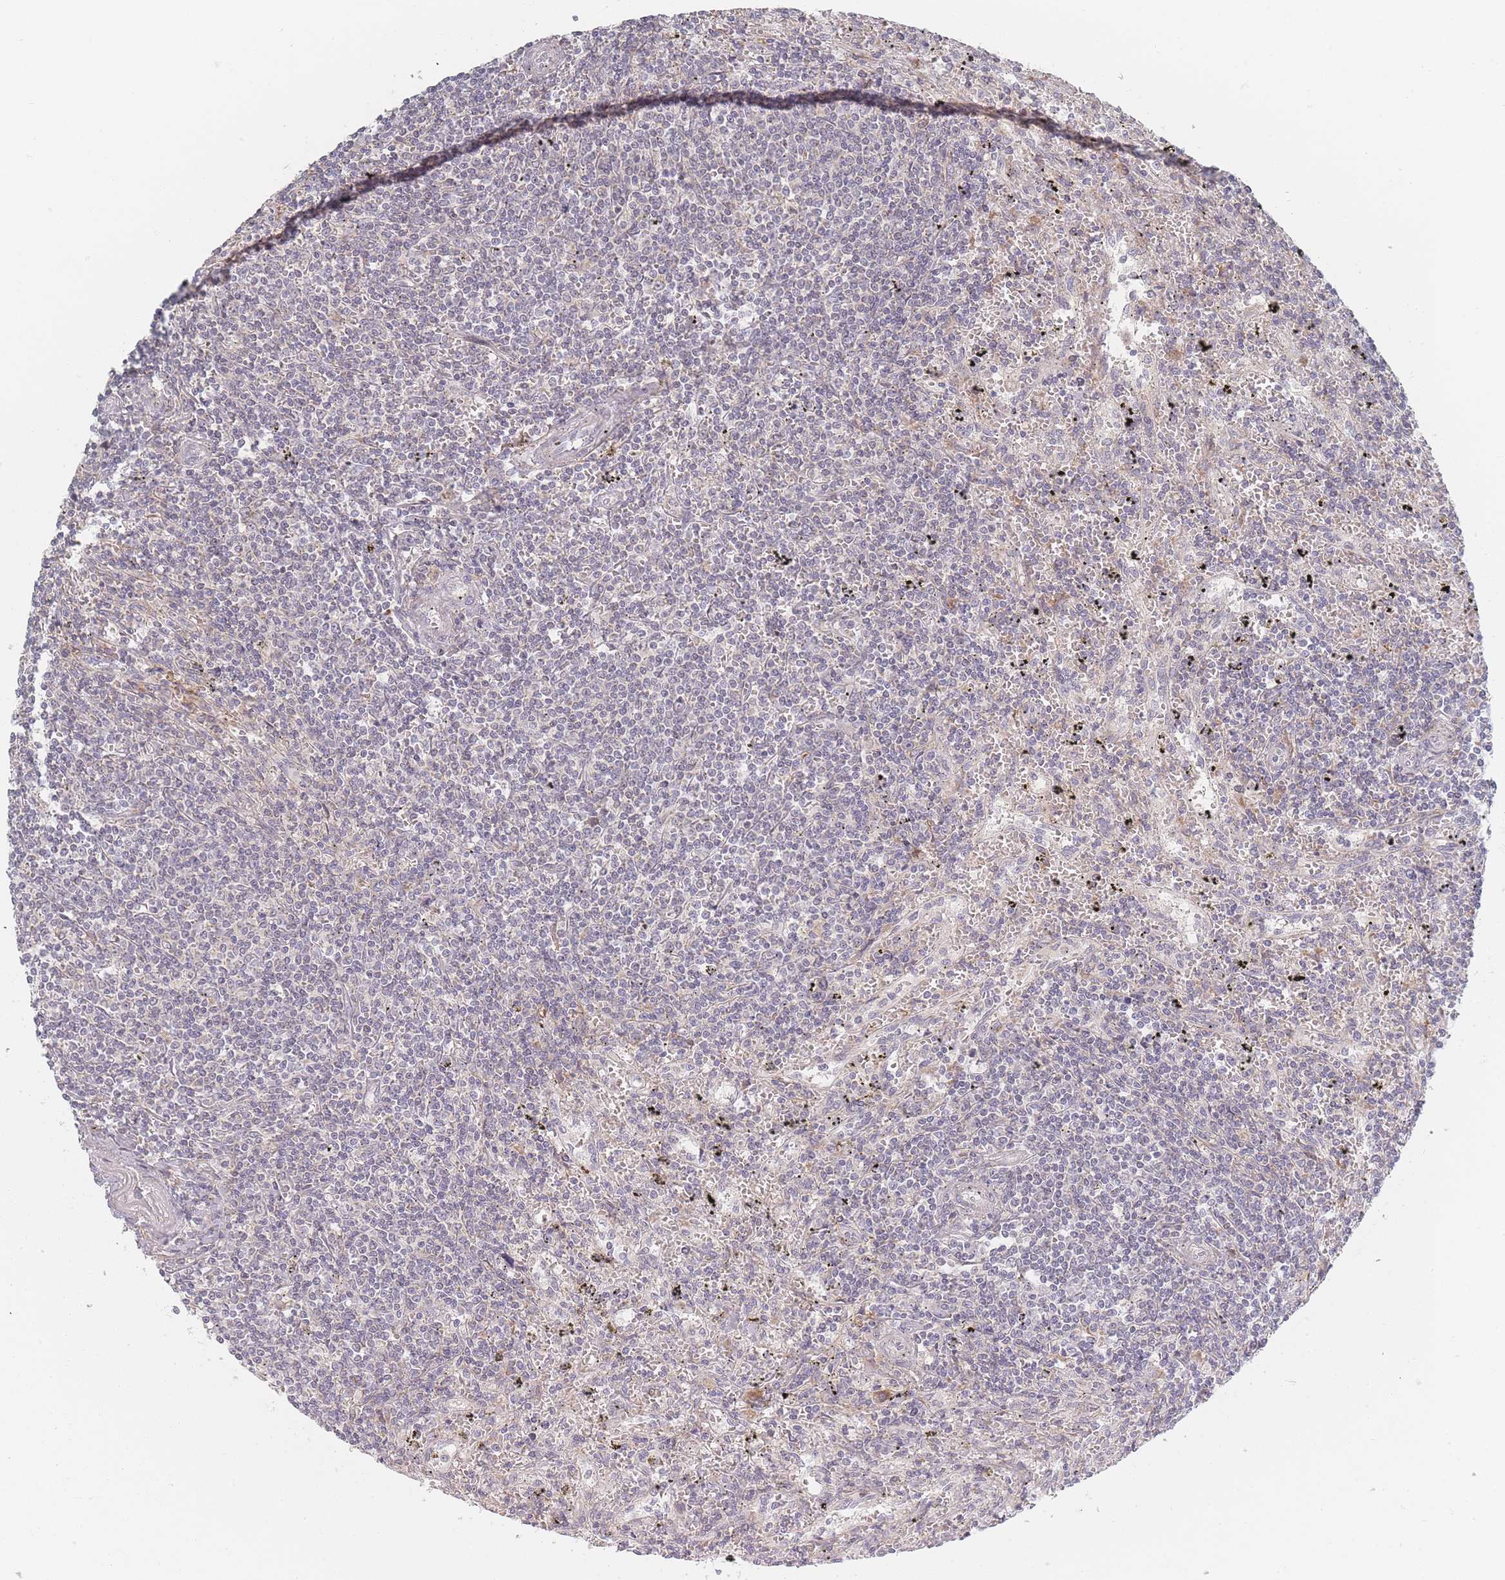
{"staining": {"intensity": "negative", "quantity": "none", "location": "none"}, "tissue": "lymphoma", "cell_type": "Tumor cells", "image_type": "cancer", "snomed": [{"axis": "morphology", "description": "Malignant lymphoma, non-Hodgkin's type, Low grade"}, {"axis": "topography", "description": "Spleen"}], "caption": "Lymphoma was stained to show a protein in brown. There is no significant expression in tumor cells.", "gene": "ZKSCAN7", "patient": {"sex": "male", "age": 76}}